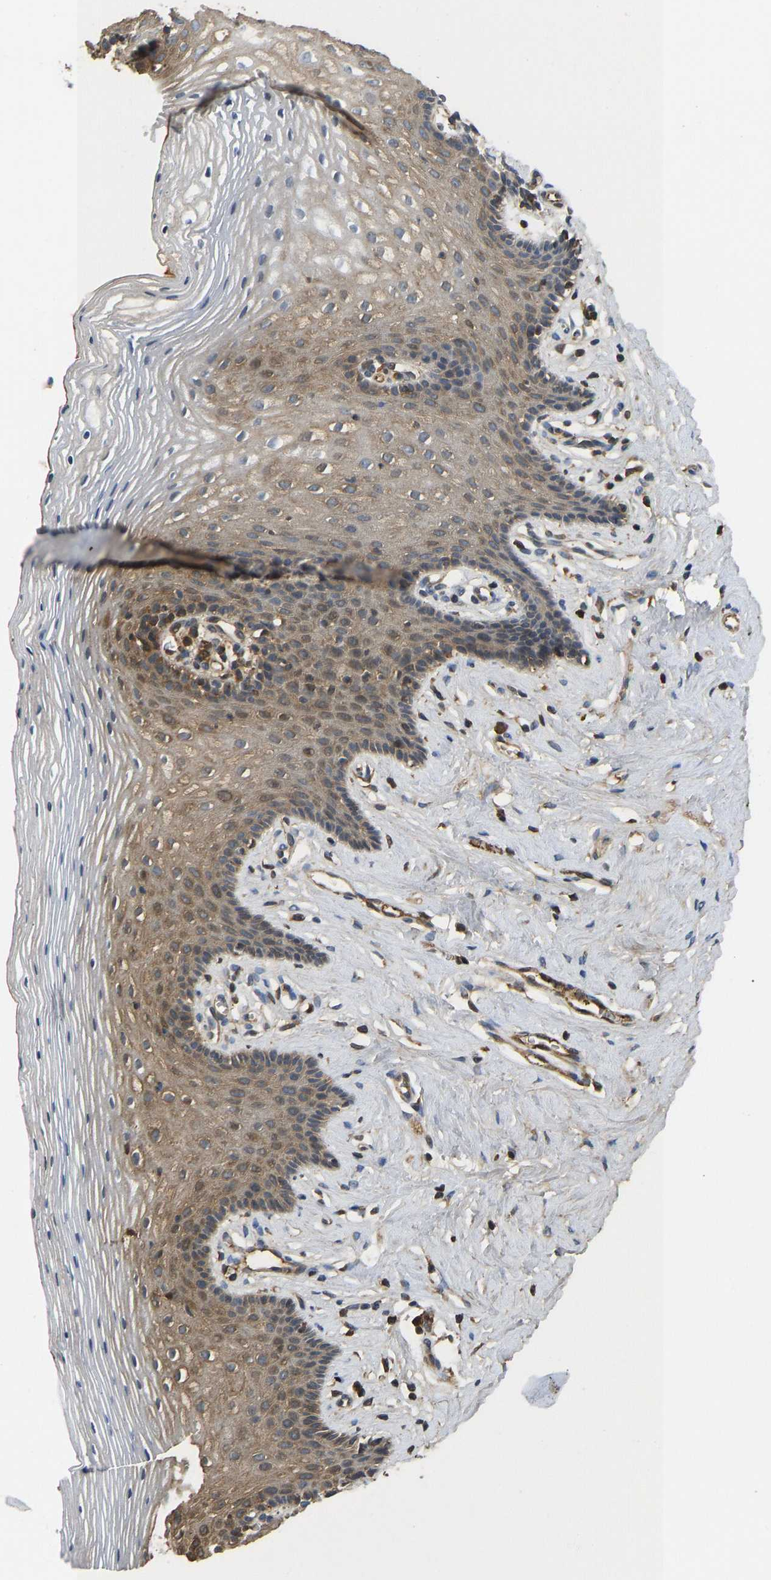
{"staining": {"intensity": "moderate", "quantity": ">75%", "location": "cytoplasmic/membranous"}, "tissue": "vagina", "cell_type": "Squamous epithelial cells", "image_type": "normal", "snomed": [{"axis": "morphology", "description": "Normal tissue, NOS"}, {"axis": "topography", "description": "Vagina"}], "caption": "Immunohistochemical staining of benign vagina reveals medium levels of moderate cytoplasmic/membranous expression in approximately >75% of squamous epithelial cells. (brown staining indicates protein expression, while blue staining denotes nuclei).", "gene": "VCPKMT", "patient": {"sex": "female", "age": 32}}